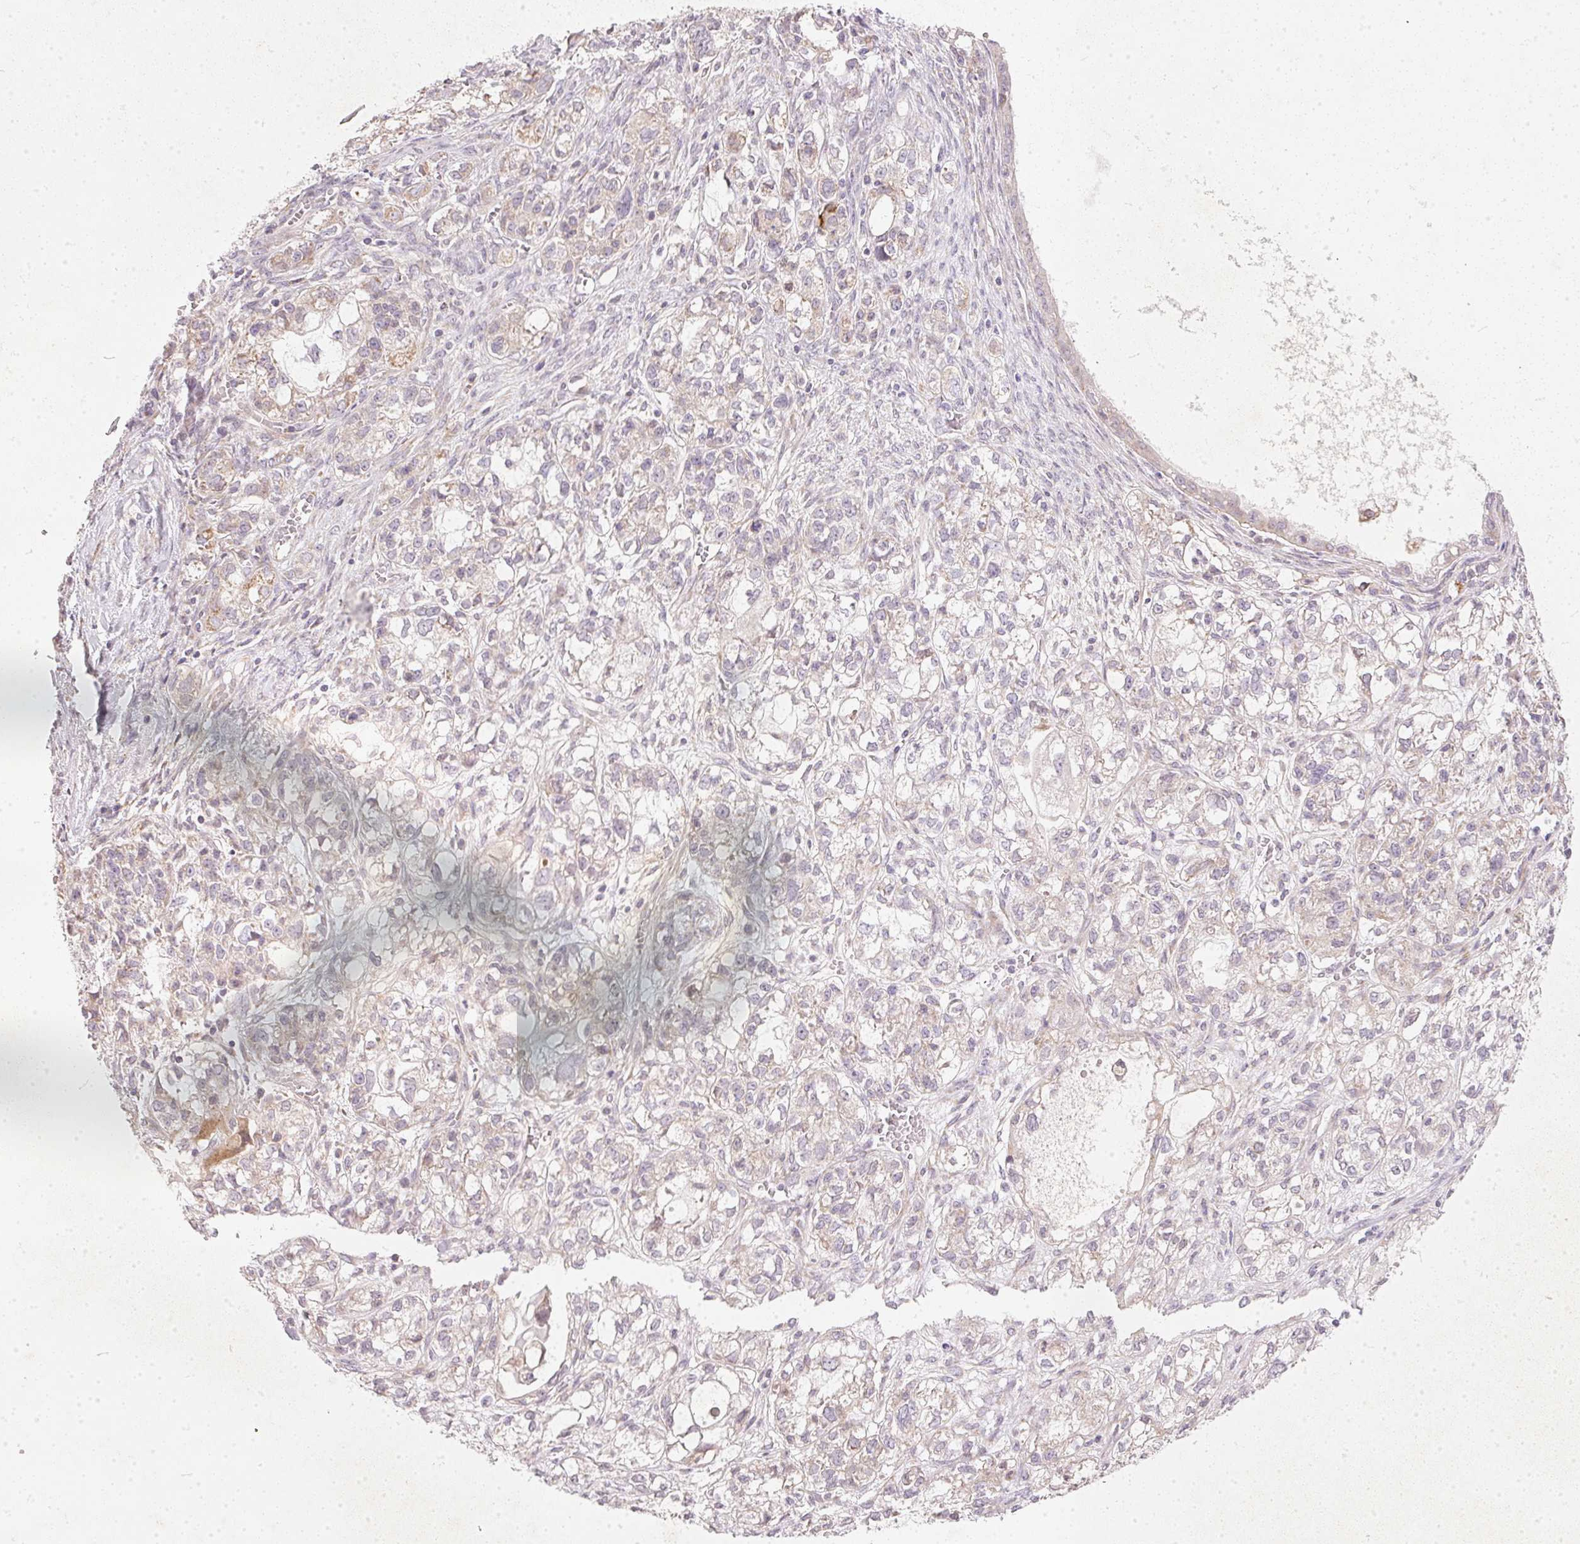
{"staining": {"intensity": "negative", "quantity": "none", "location": "none"}, "tissue": "ovarian cancer", "cell_type": "Tumor cells", "image_type": "cancer", "snomed": [{"axis": "morphology", "description": "Carcinoma, endometroid"}, {"axis": "topography", "description": "Ovary"}], "caption": "Image shows no significant protein expression in tumor cells of ovarian cancer.", "gene": "VWA5B2", "patient": {"sex": "female", "age": 64}}